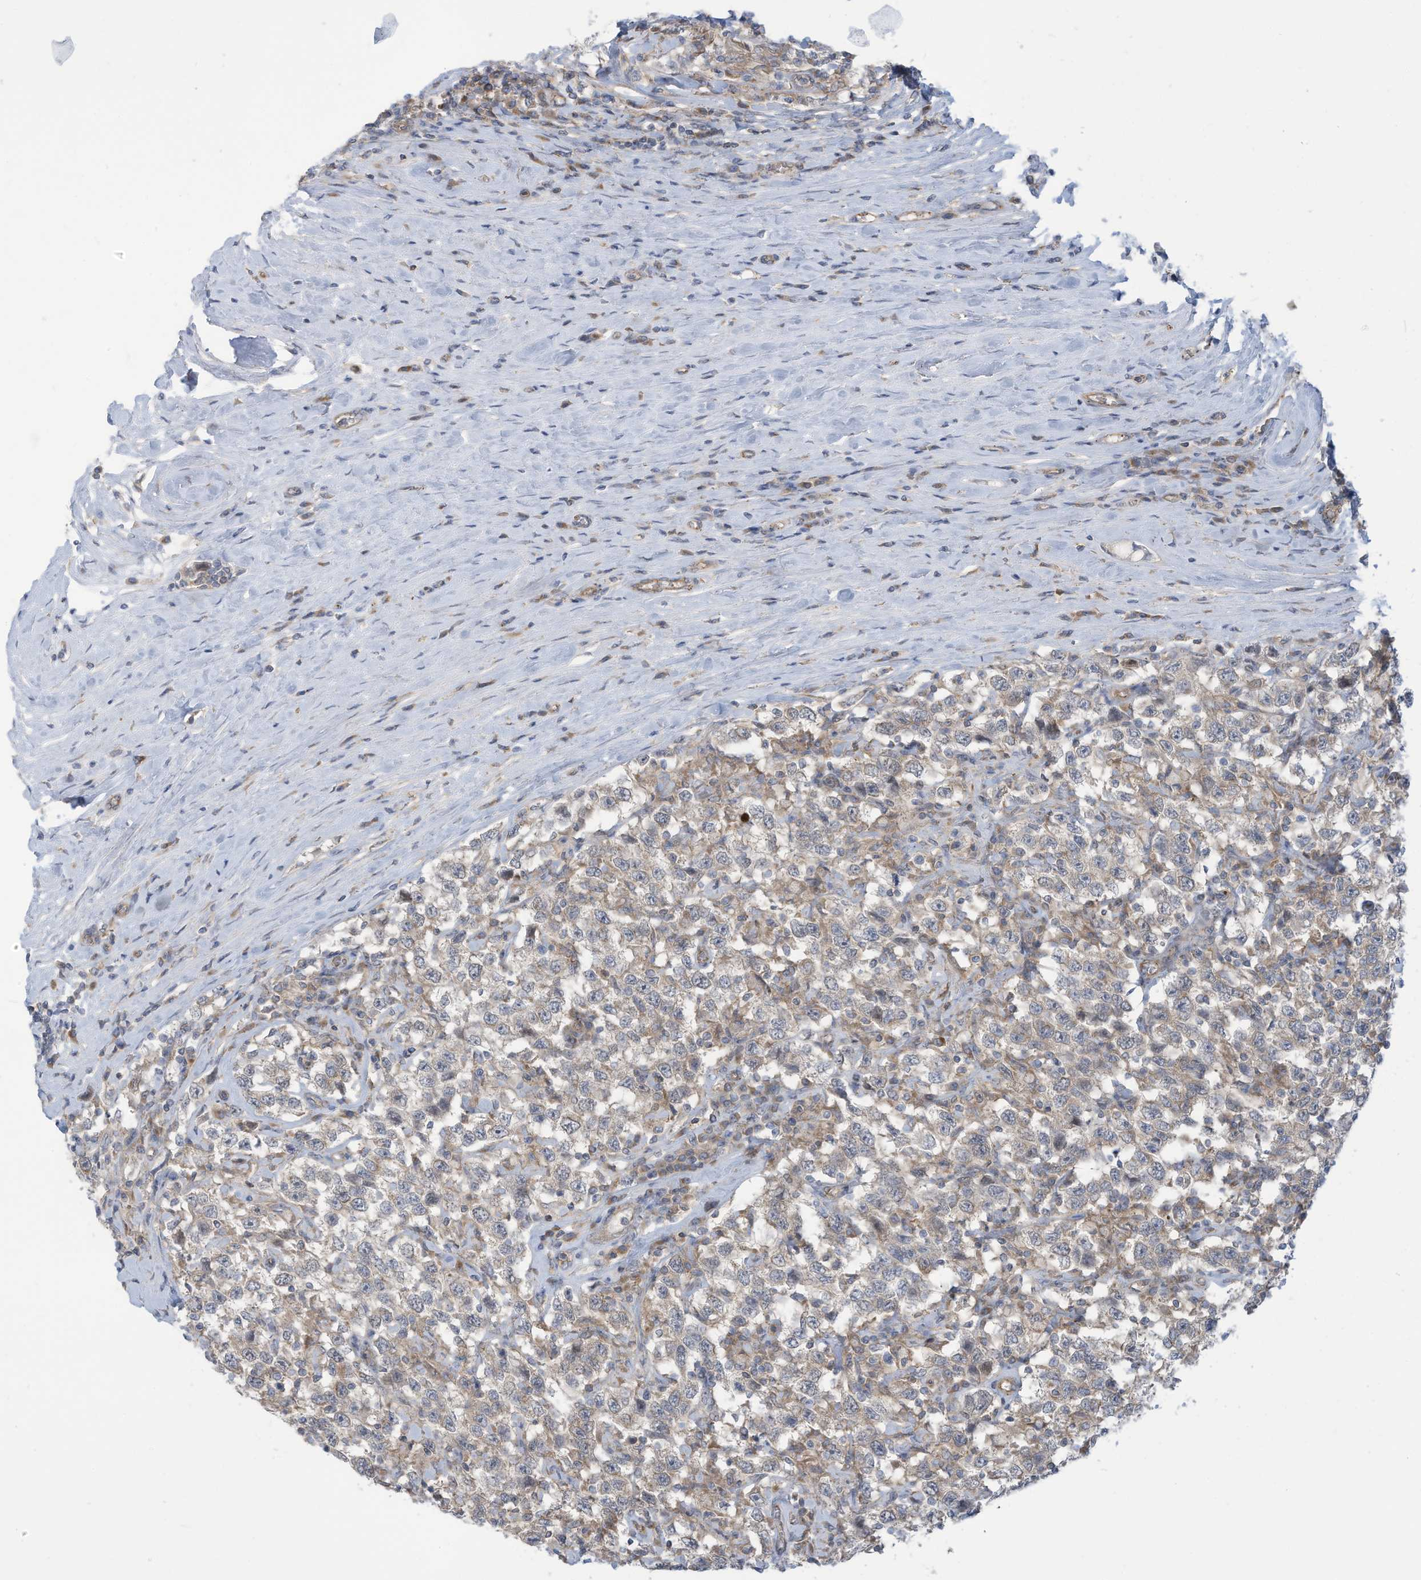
{"staining": {"intensity": "negative", "quantity": "none", "location": "none"}, "tissue": "testis cancer", "cell_type": "Tumor cells", "image_type": "cancer", "snomed": [{"axis": "morphology", "description": "Seminoma, NOS"}, {"axis": "topography", "description": "Testis"}], "caption": "This is an IHC micrograph of human testis cancer. There is no positivity in tumor cells.", "gene": "ADAT2", "patient": {"sex": "male", "age": 41}}